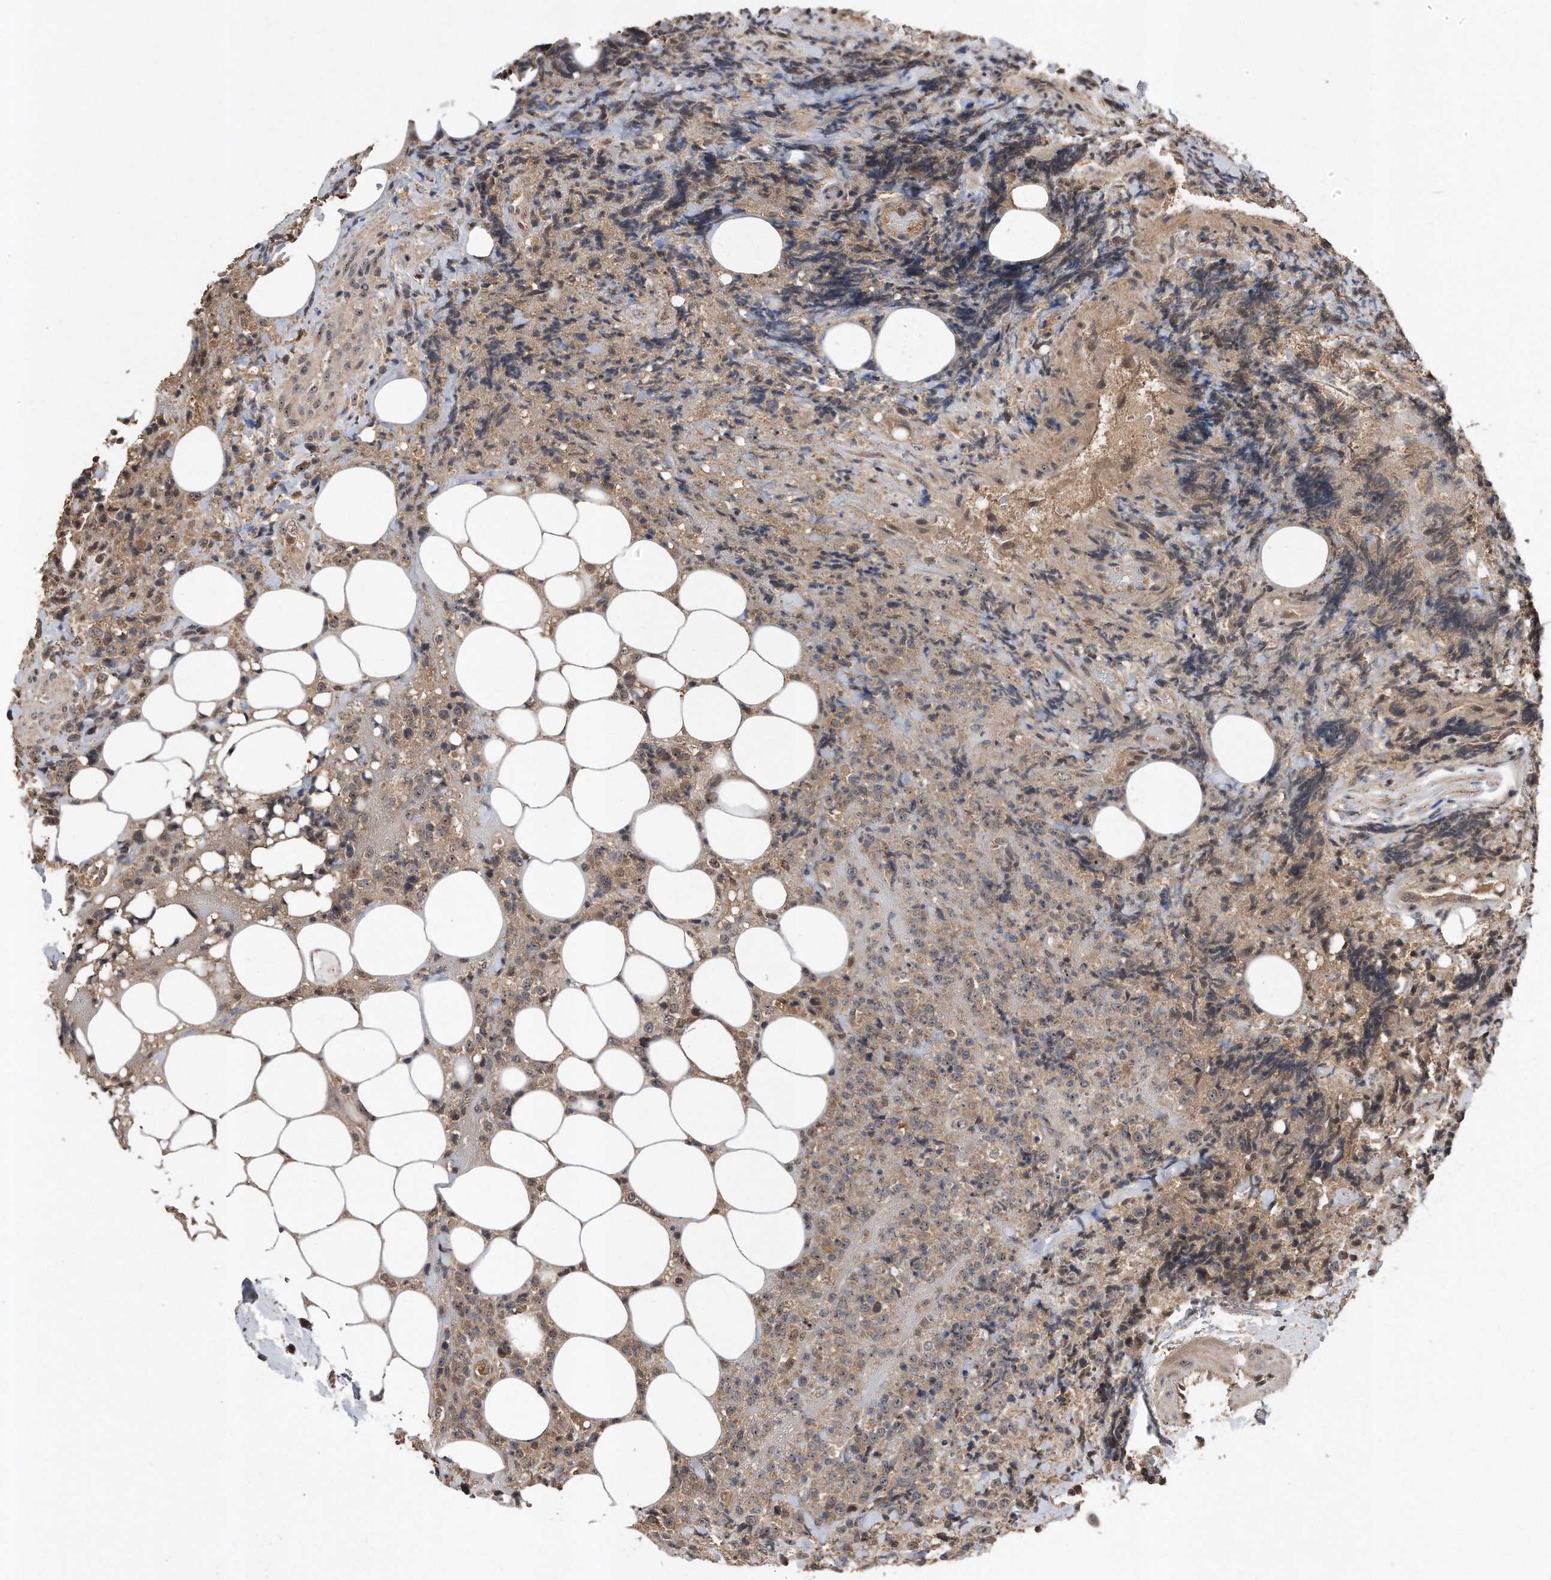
{"staining": {"intensity": "weak", "quantity": ">75%", "location": "cytoplasmic/membranous,nuclear"}, "tissue": "lymphoma", "cell_type": "Tumor cells", "image_type": "cancer", "snomed": [{"axis": "morphology", "description": "Malignant lymphoma, non-Hodgkin's type, High grade"}, {"axis": "topography", "description": "Lymph node"}], "caption": "The image shows a brown stain indicating the presence of a protein in the cytoplasmic/membranous and nuclear of tumor cells in lymphoma. (DAB = brown stain, brightfield microscopy at high magnification).", "gene": "PELO", "patient": {"sex": "male", "age": 13}}